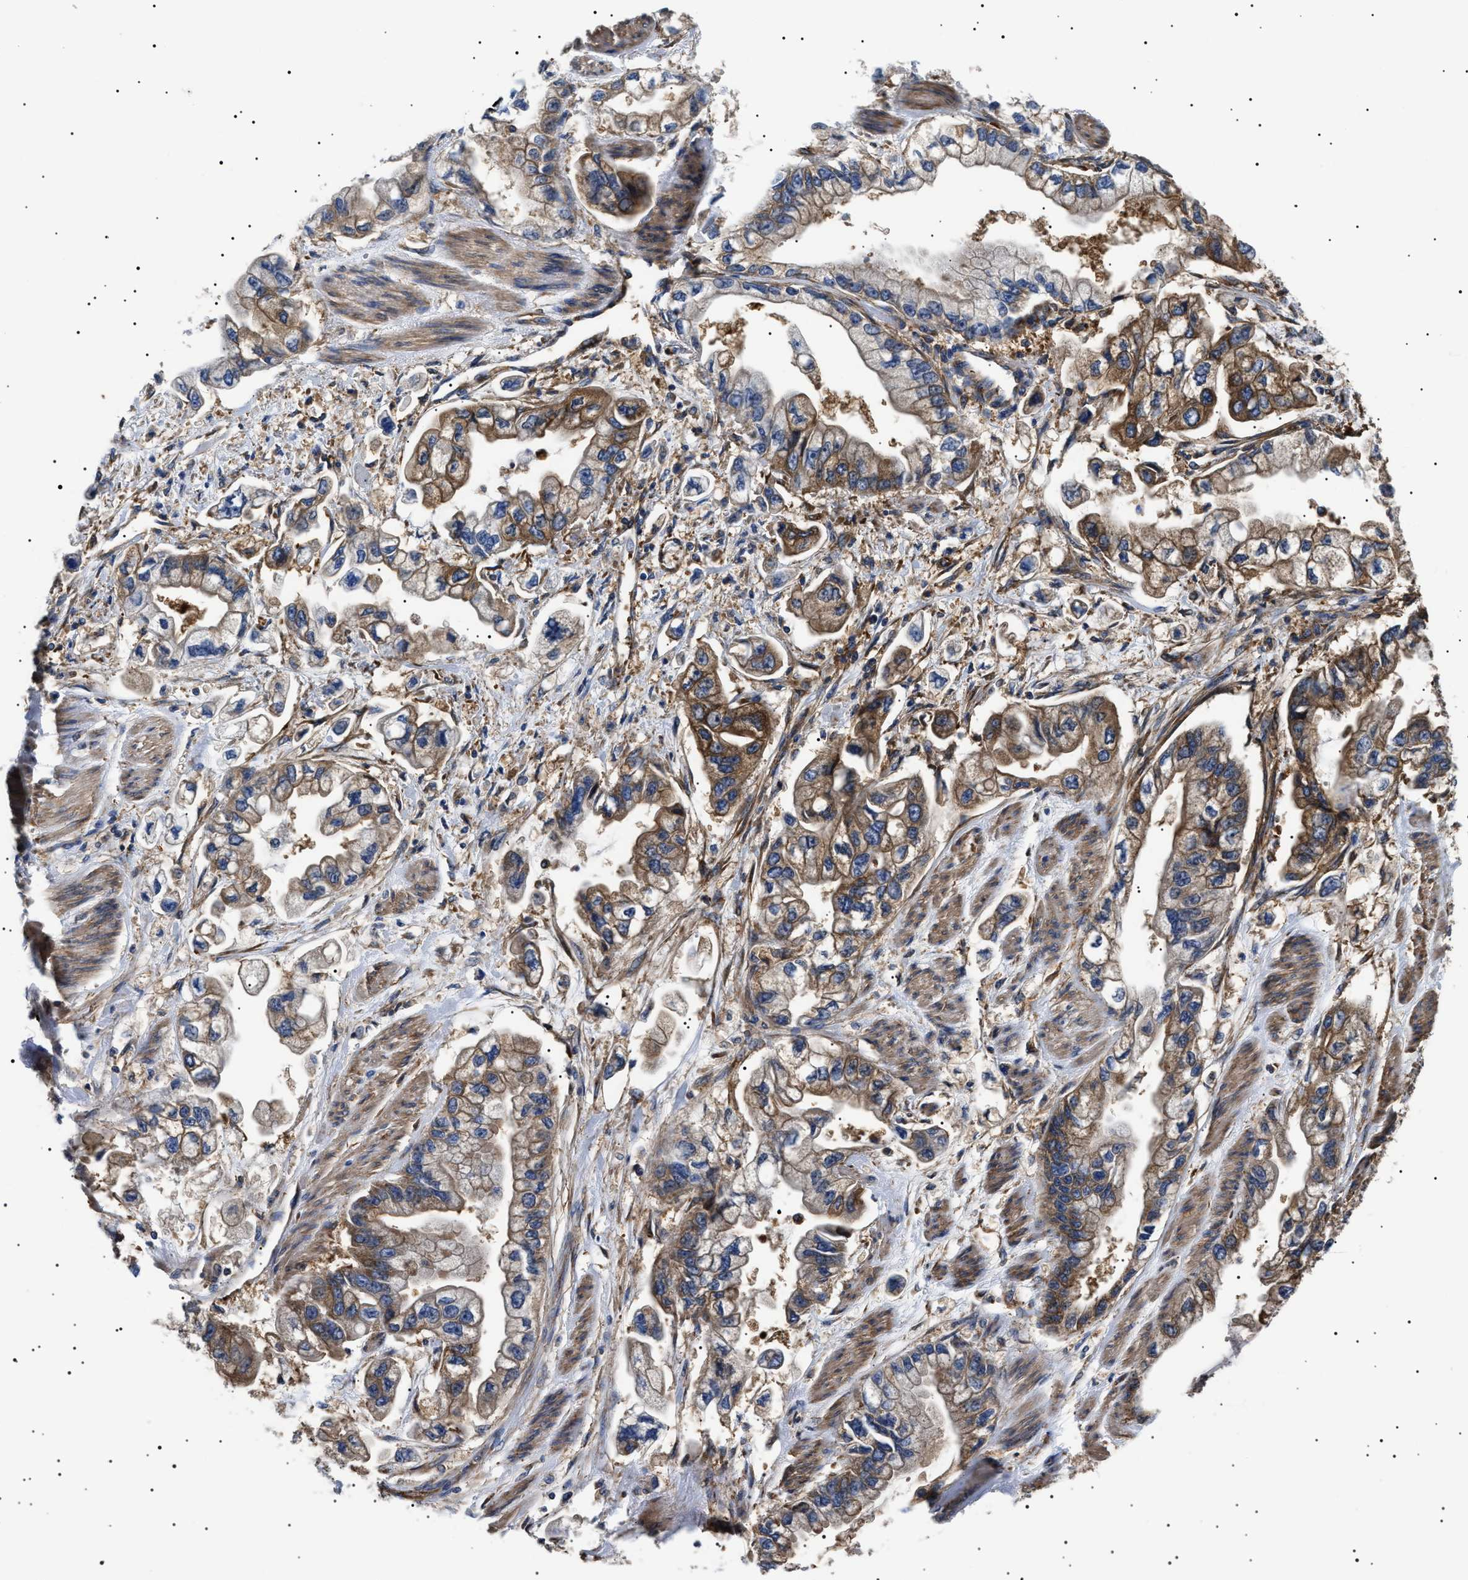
{"staining": {"intensity": "moderate", "quantity": ">75%", "location": "cytoplasmic/membranous"}, "tissue": "stomach cancer", "cell_type": "Tumor cells", "image_type": "cancer", "snomed": [{"axis": "morphology", "description": "Normal tissue, NOS"}, {"axis": "morphology", "description": "Adenocarcinoma, NOS"}, {"axis": "topography", "description": "Stomach"}], "caption": "Human adenocarcinoma (stomach) stained with a protein marker exhibits moderate staining in tumor cells.", "gene": "TPP2", "patient": {"sex": "male", "age": 62}}